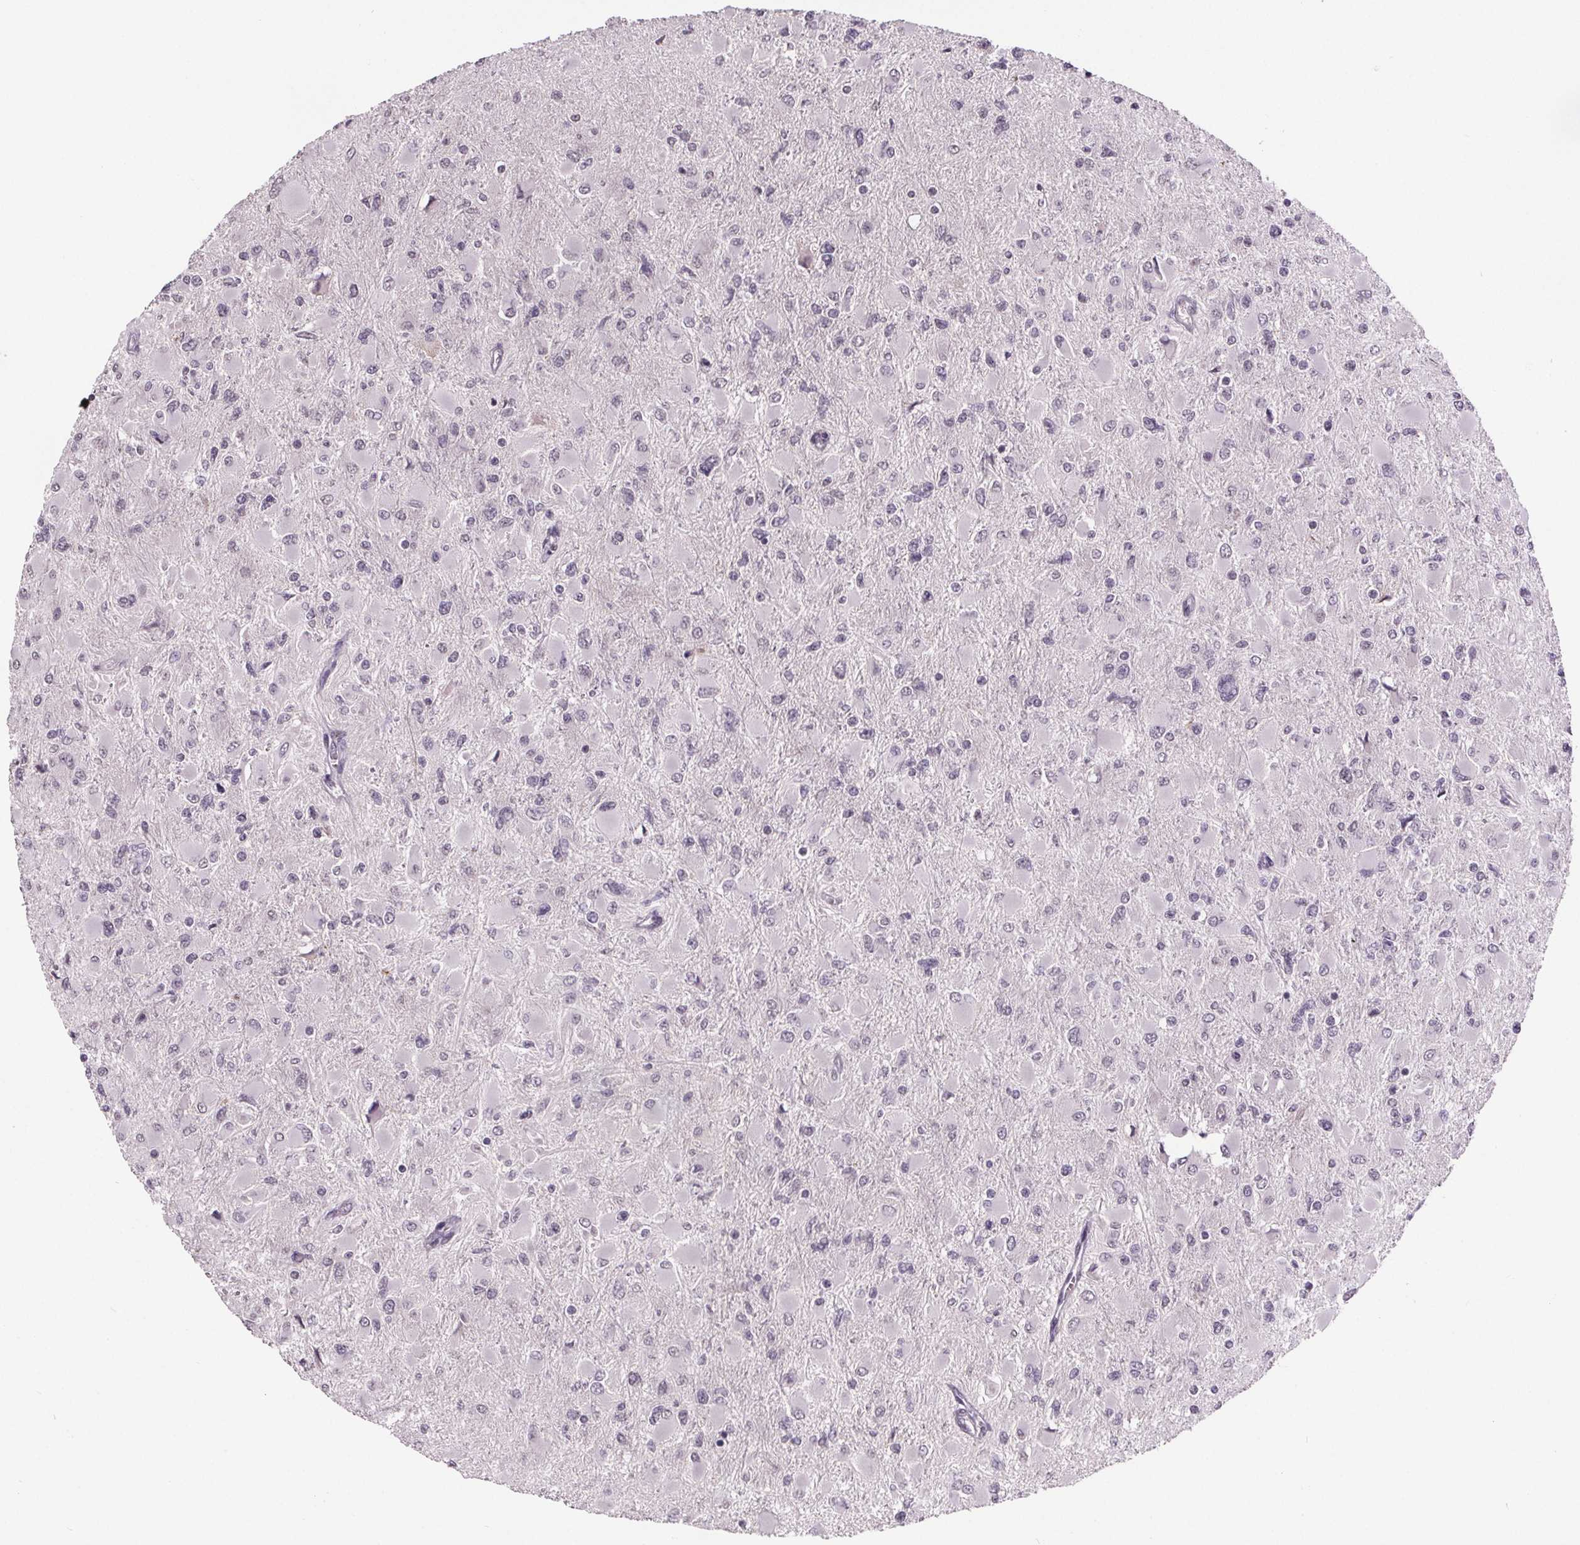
{"staining": {"intensity": "negative", "quantity": "none", "location": "none"}, "tissue": "glioma", "cell_type": "Tumor cells", "image_type": "cancer", "snomed": [{"axis": "morphology", "description": "Glioma, malignant, High grade"}, {"axis": "topography", "description": "Cerebral cortex"}], "caption": "Immunohistochemical staining of human glioma shows no significant expression in tumor cells.", "gene": "NKX6-1", "patient": {"sex": "female", "age": 36}}